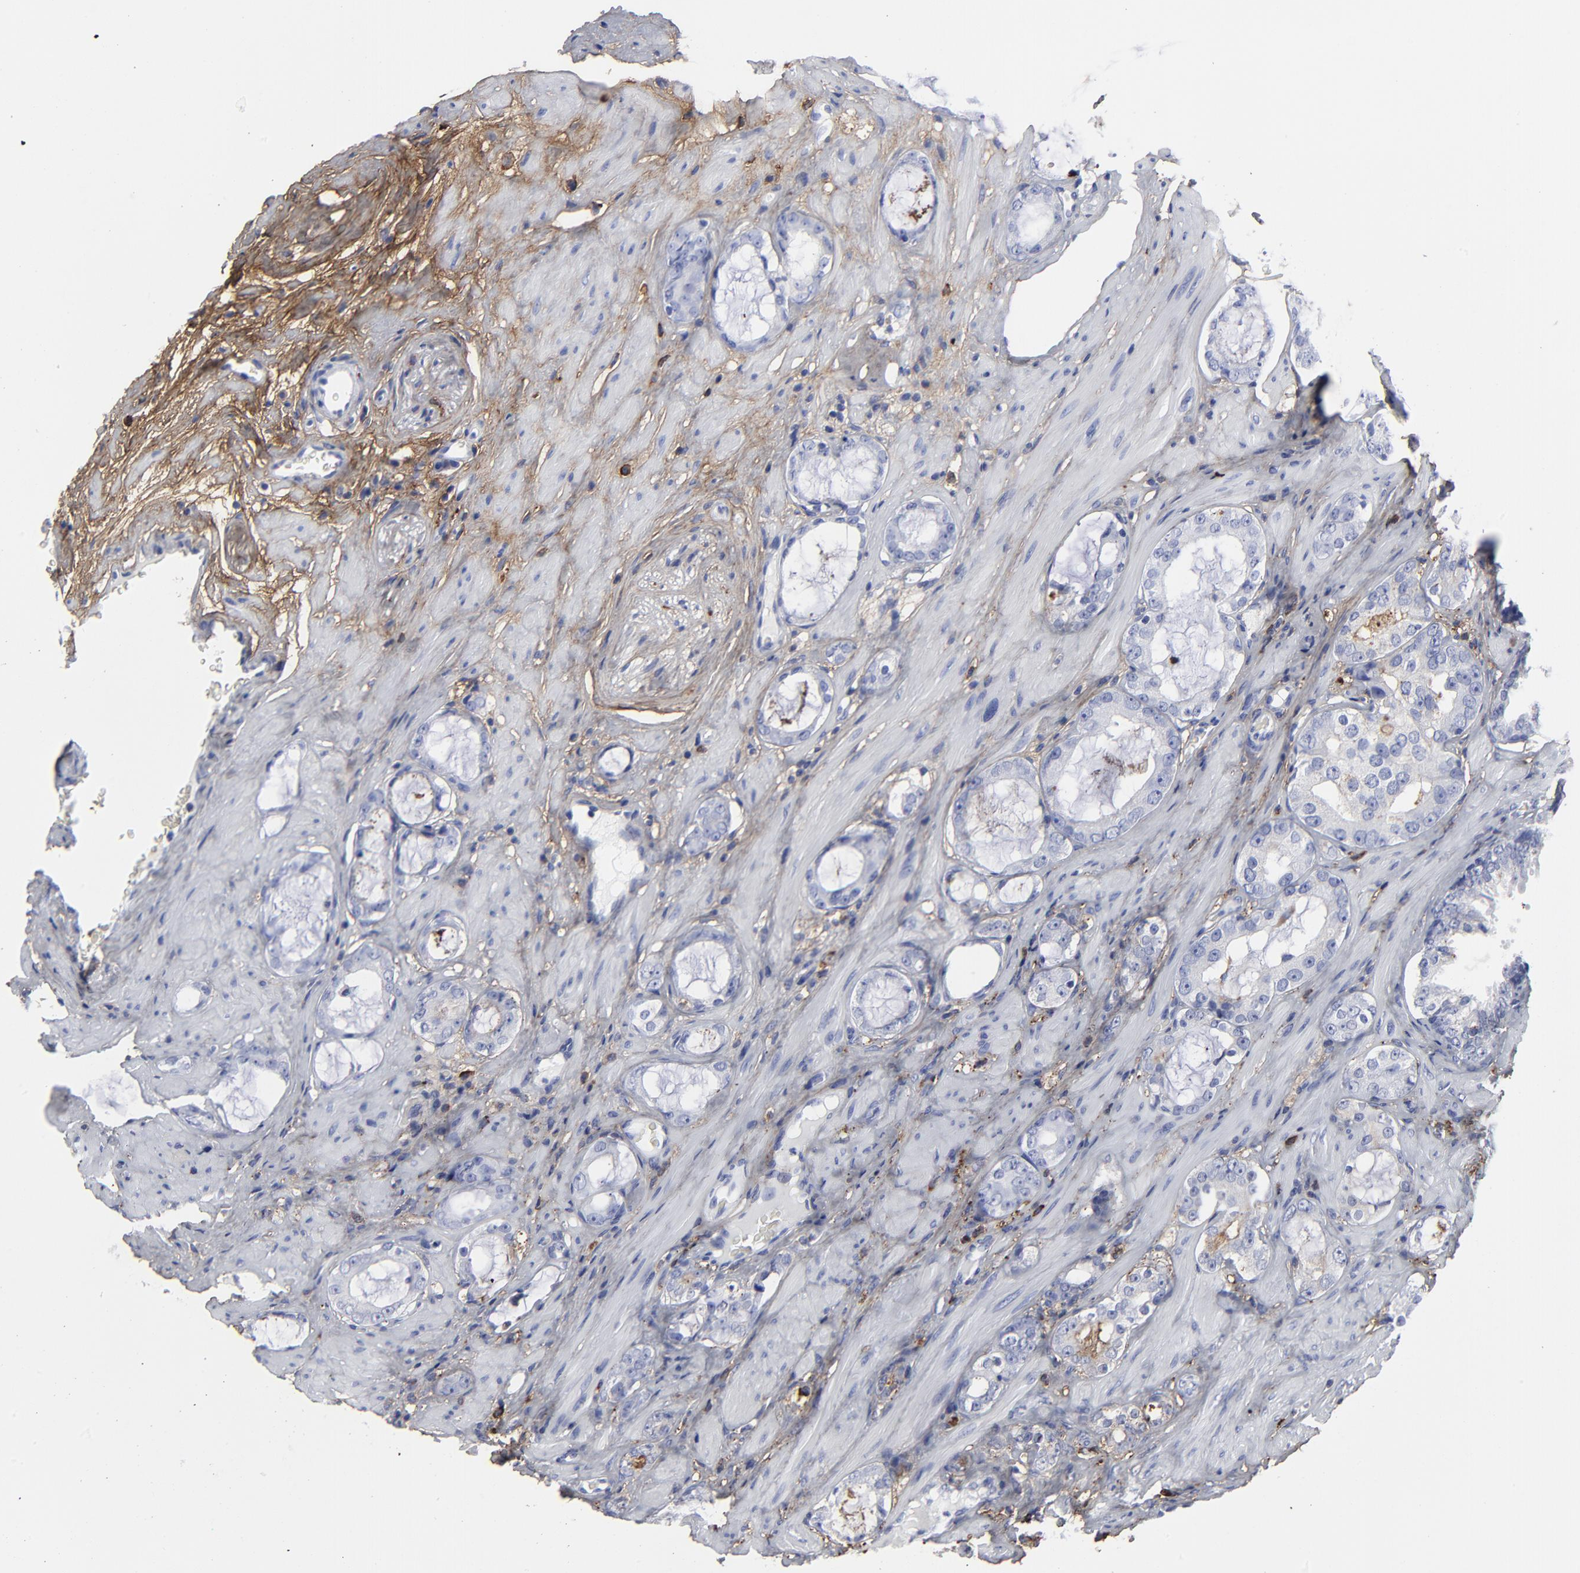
{"staining": {"intensity": "negative", "quantity": "none", "location": "none"}, "tissue": "prostate cancer", "cell_type": "Tumor cells", "image_type": "cancer", "snomed": [{"axis": "morphology", "description": "Adenocarcinoma, Medium grade"}, {"axis": "topography", "description": "Prostate"}], "caption": "This is an immunohistochemistry photomicrograph of prostate cancer. There is no positivity in tumor cells.", "gene": "DCN", "patient": {"sex": "male", "age": 73}}